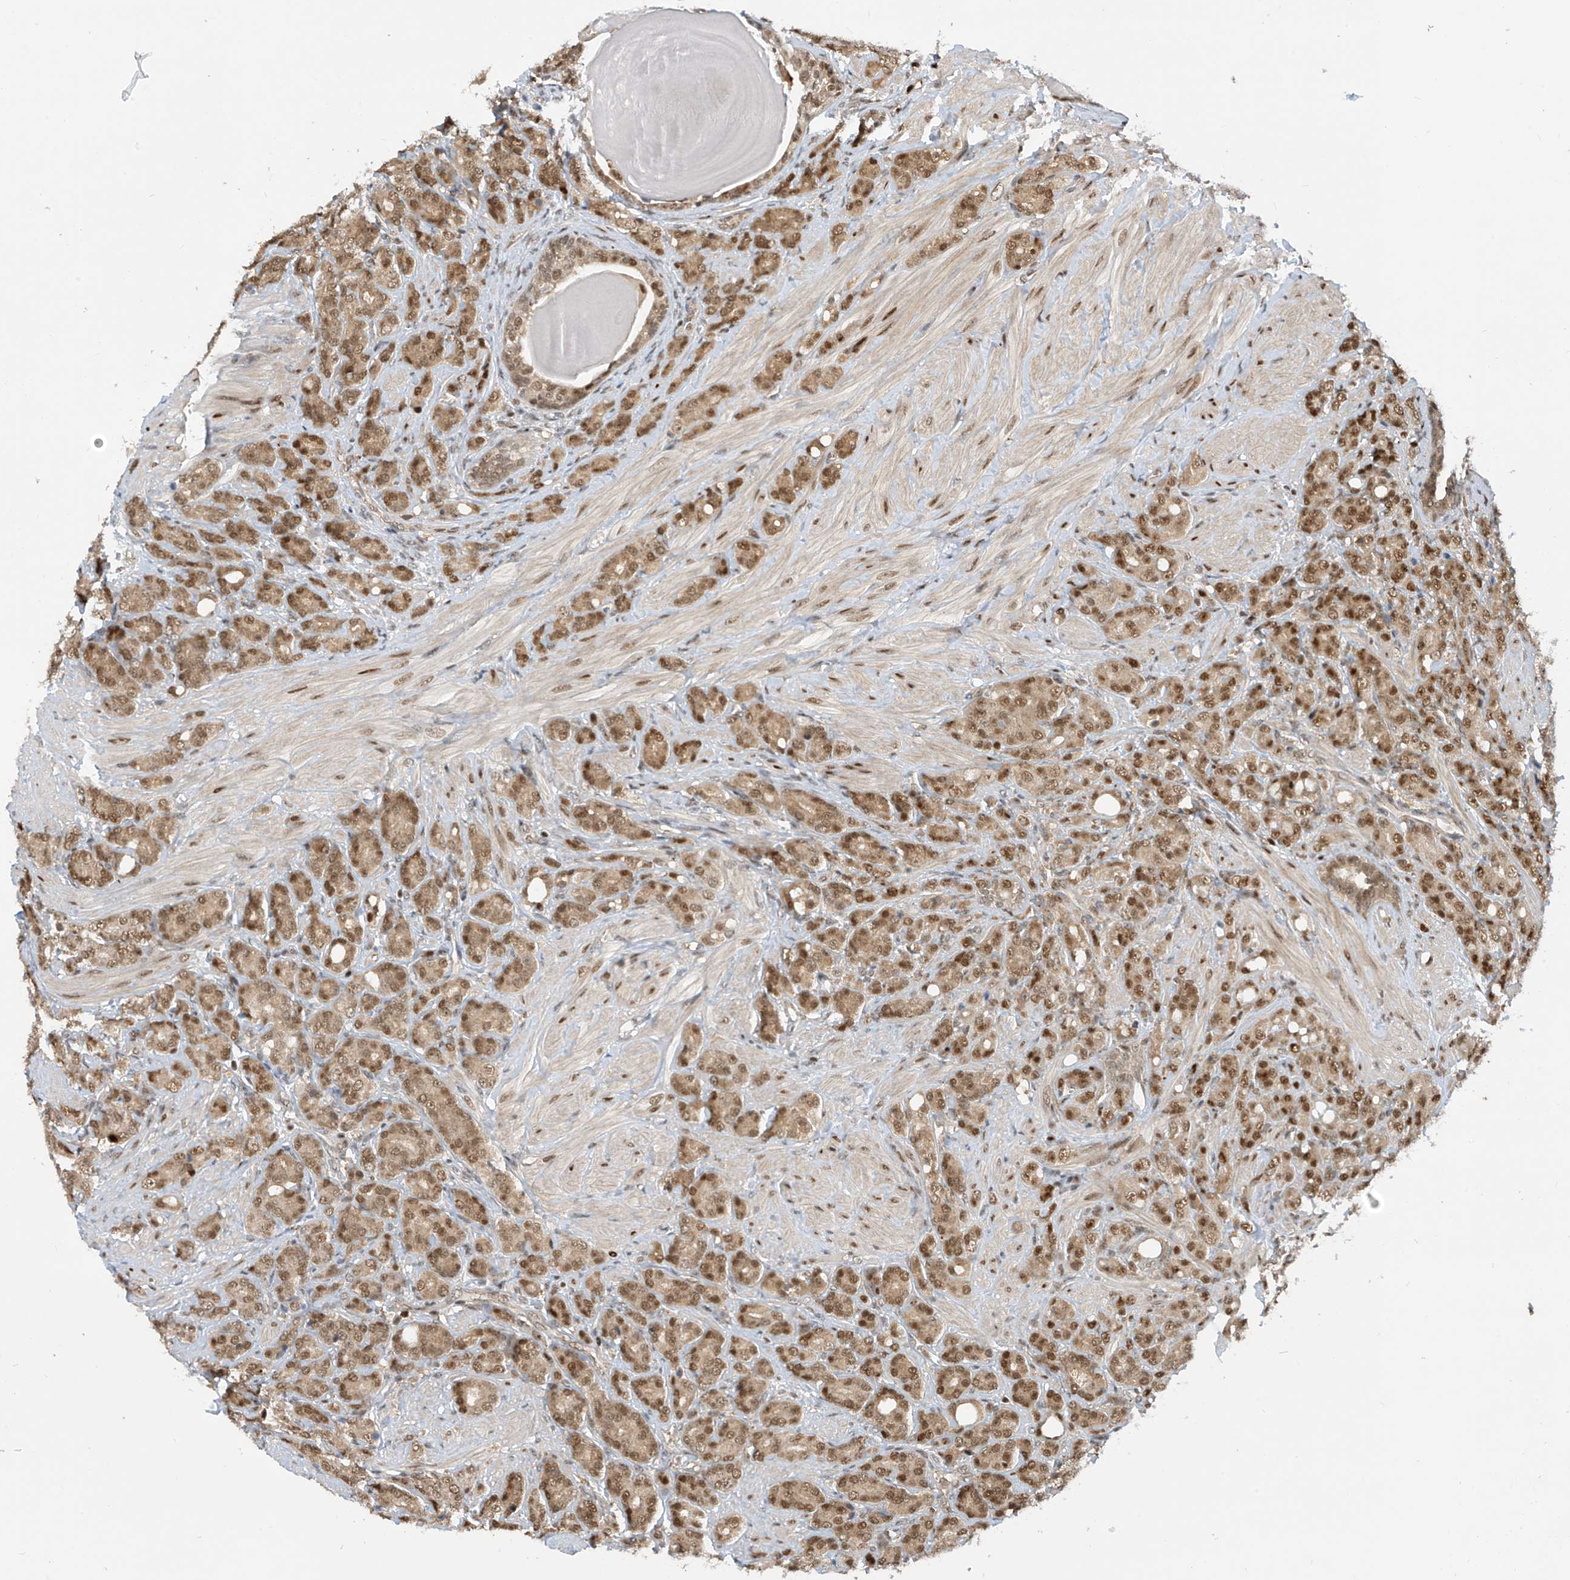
{"staining": {"intensity": "moderate", "quantity": ">75%", "location": "cytoplasmic/membranous,nuclear"}, "tissue": "prostate cancer", "cell_type": "Tumor cells", "image_type": "cancer", "snomed": [{"axis": "morphology", "description": "Adenocarcinoma, High grade"}, {"axis": "topography", "description": "Prostate"}], "caption": "The histopathology image demonstrates immunohistochemical staining of high-grade adenocarcinoma (prostate). There is moderate cytoplasmic/membranous and nuclear staining is appreciated in about >75% of tumor cells.", "gene": "LAGE3", "patient": {"sex": "male", "age": 62}}